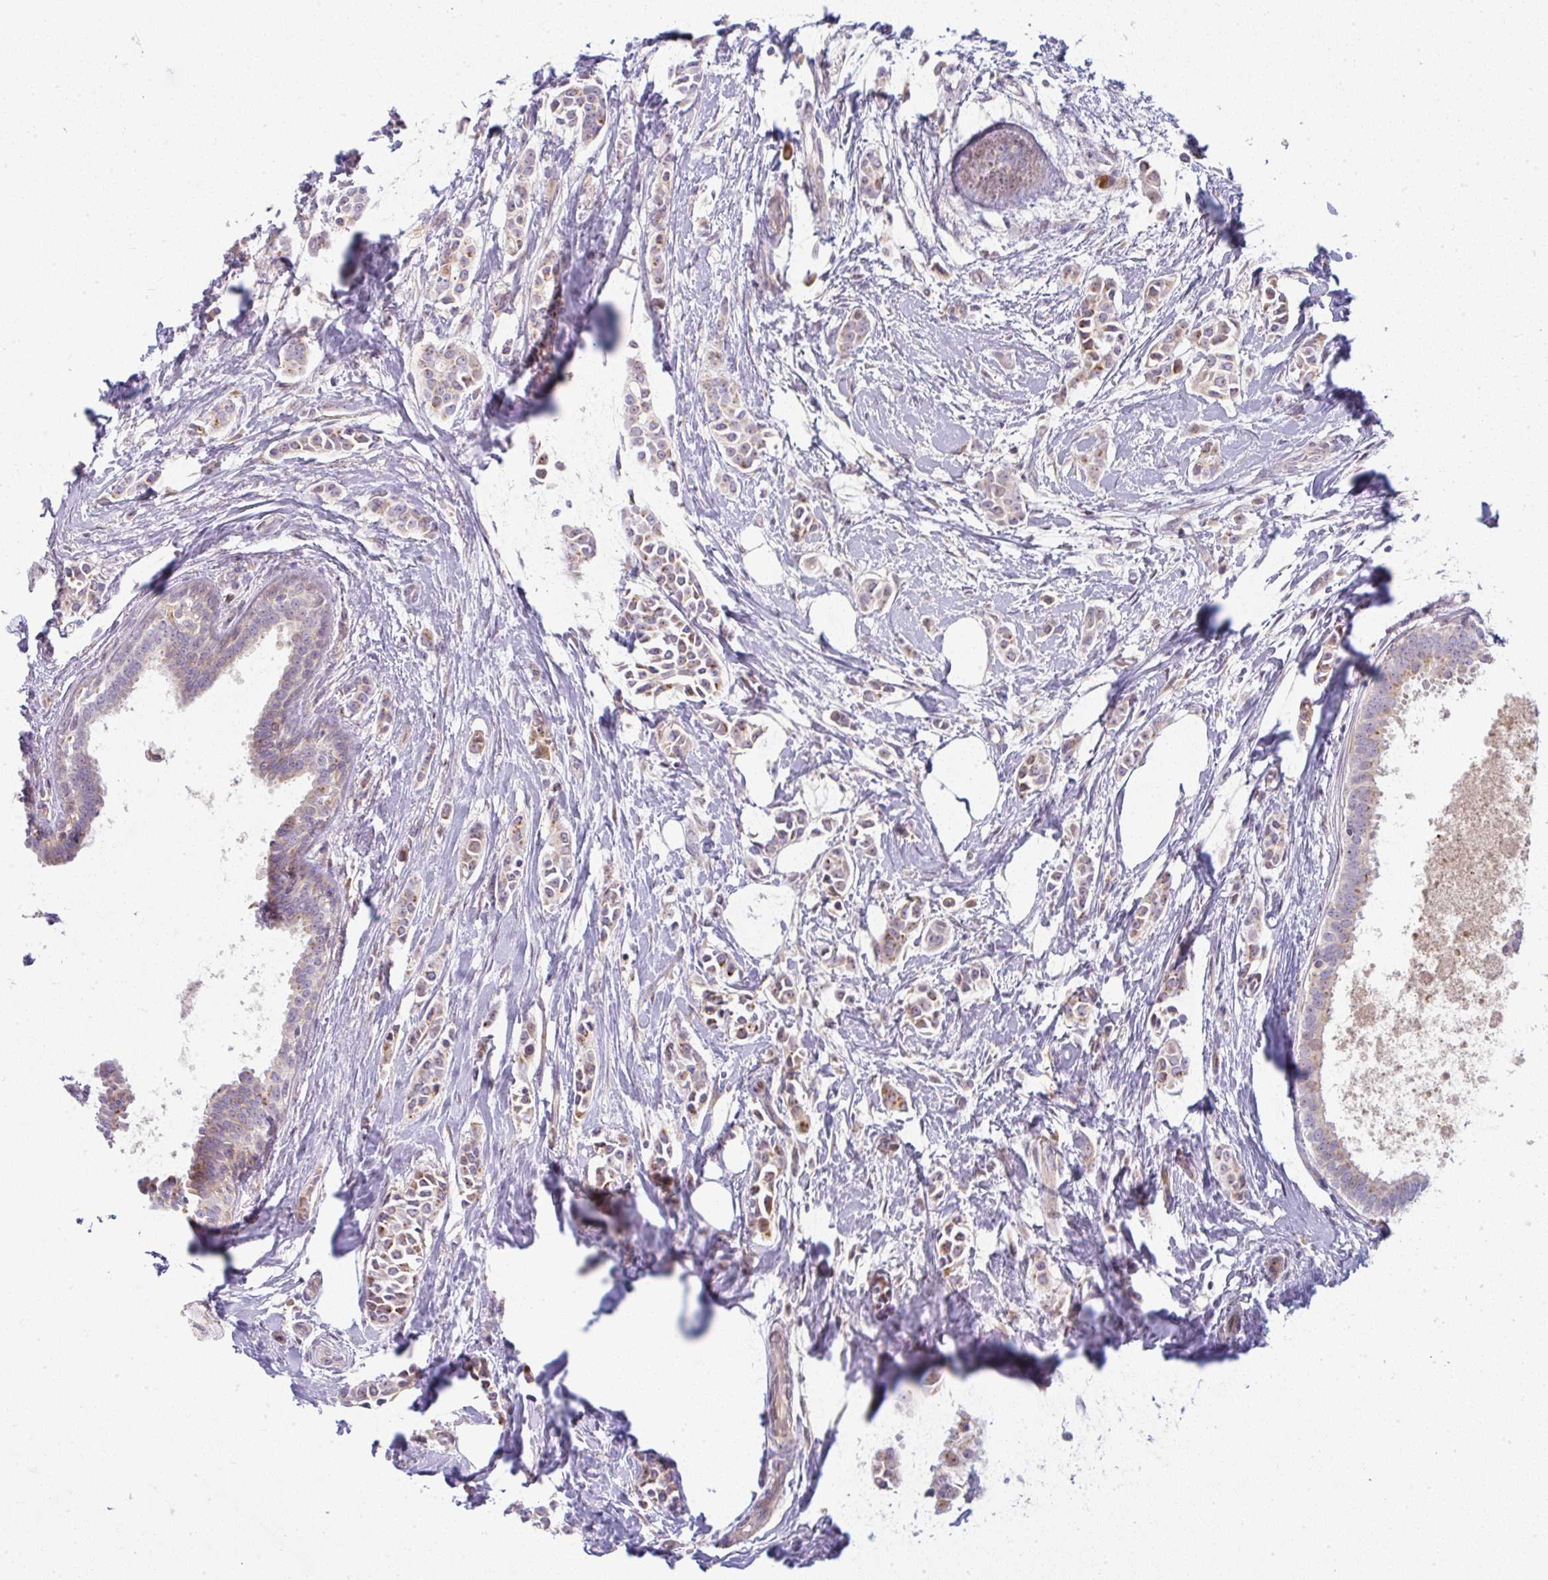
{"staining": {"intensity": "moderate", "quantity": "25%-75%", "location": "cytoplasmic/membranous"}, "tissue": "breast cancer", "cell_type": "Tumor cells", "image_type": "cancer", "snomed": [{"axis": "morphology", "description": "Duct carcinoma"}, {"axis": "topography", "description": "Breast"}], "caption": "This histopathology image shows breast intraductal carcinoma stained with immunohistochemistry (IHC) to label a protein in brown. The cytoplasmic/membranous of tumor cells show moderate positivity for the protein. Nuclei are counter-stained blue.", "gene": "MOB1A", "patient": {"sex": "female", "age": 64}}